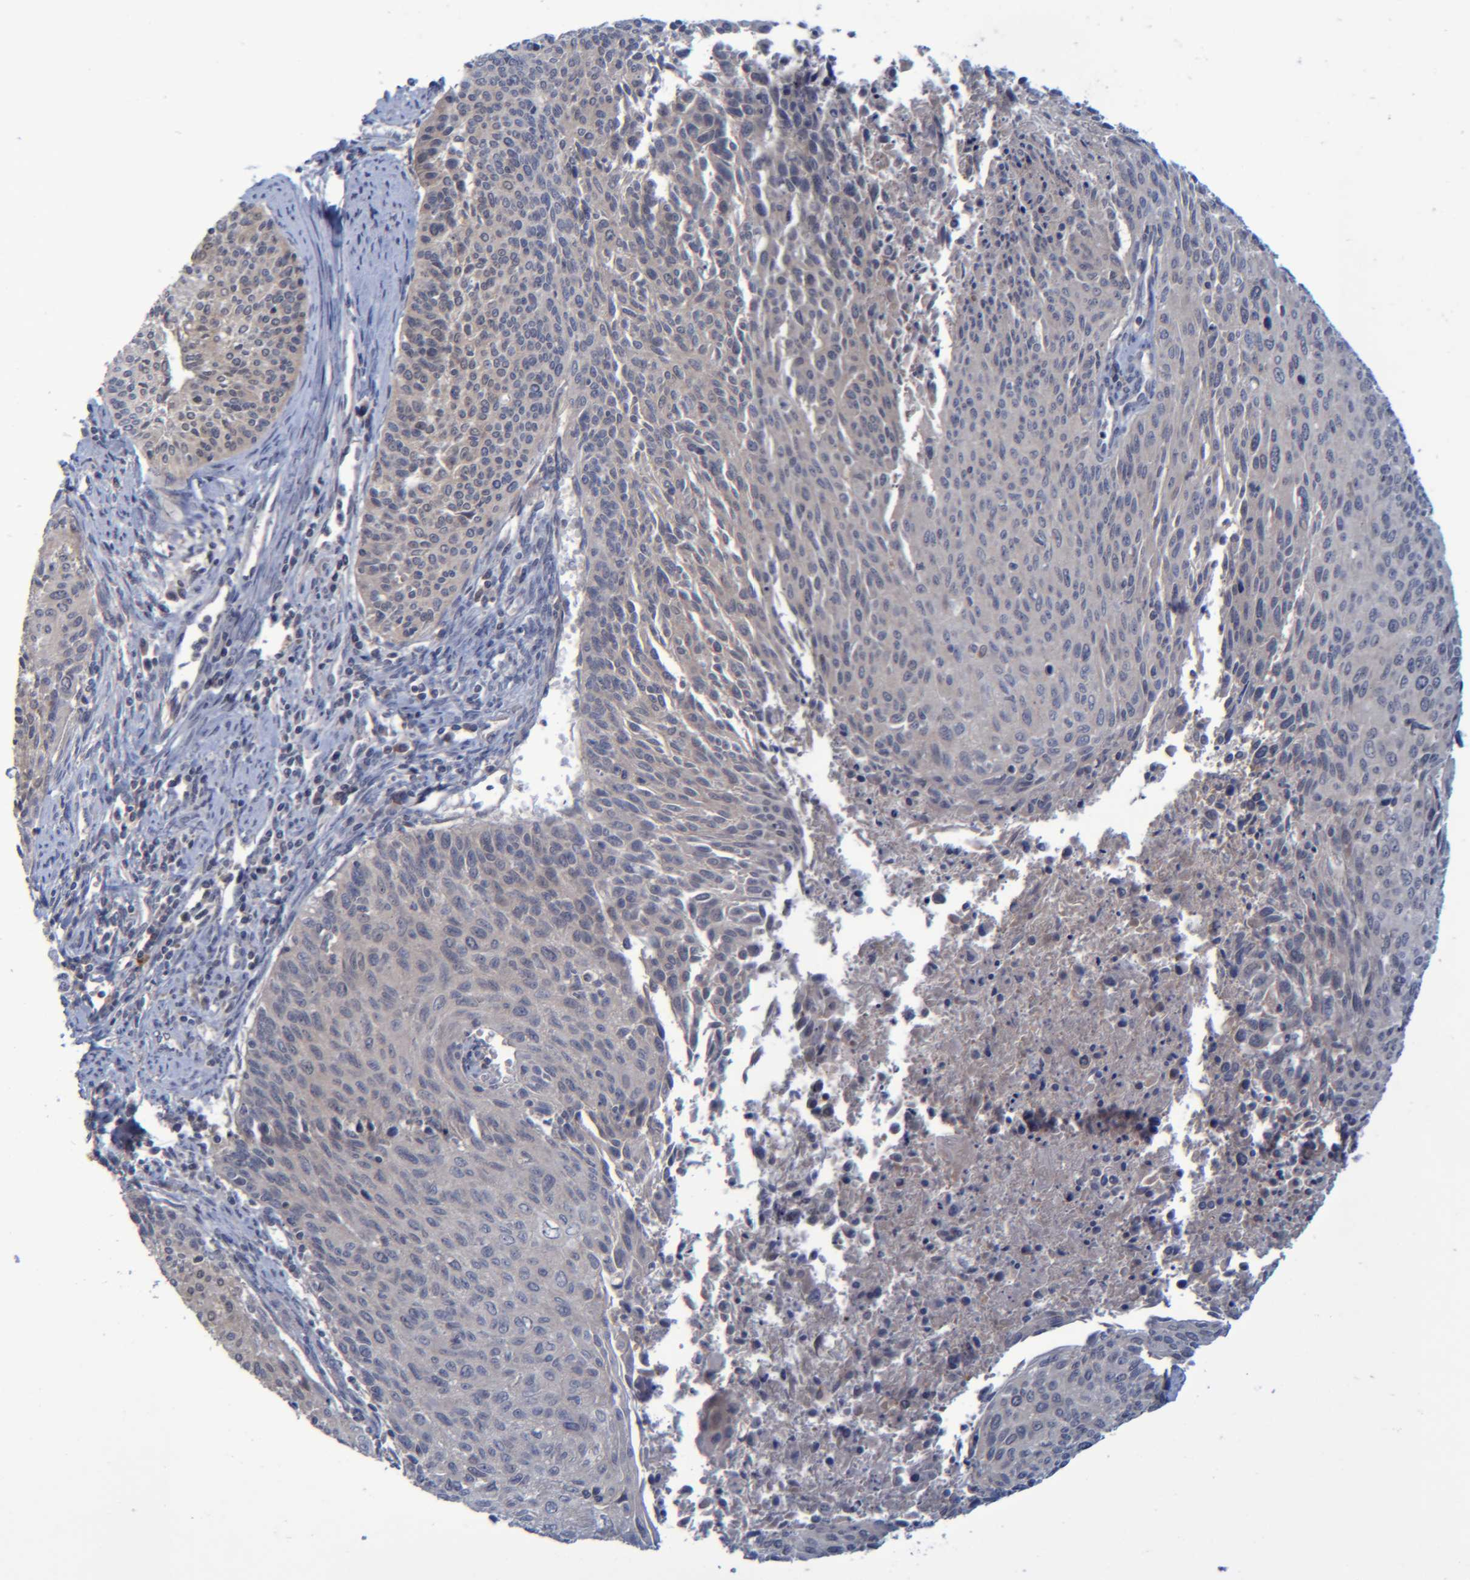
{"staining": {"intensity": "negative", "quantity": "none", "location": "none"}, "tissue": "cervical cancer", "cell_type": "Tumor cells", "image_type": "cancer", "snomed": [{"axis": "morphology", "description": "Squamous cell carcinoma, NOS"}, {"axis": "topography", "description": "Cervix"}], "caption": "Immunohistochemistry (IHC) photomicrograph of neoplastic tissue: human cervical cancer (squamous cell carcinoma) stained with DAB (3,3'-diaminobenzidine) reveals no significant protein positivity in tumor cells.", "gene": "PCYT2", "patient": {"sex": "female", "age": 55}}